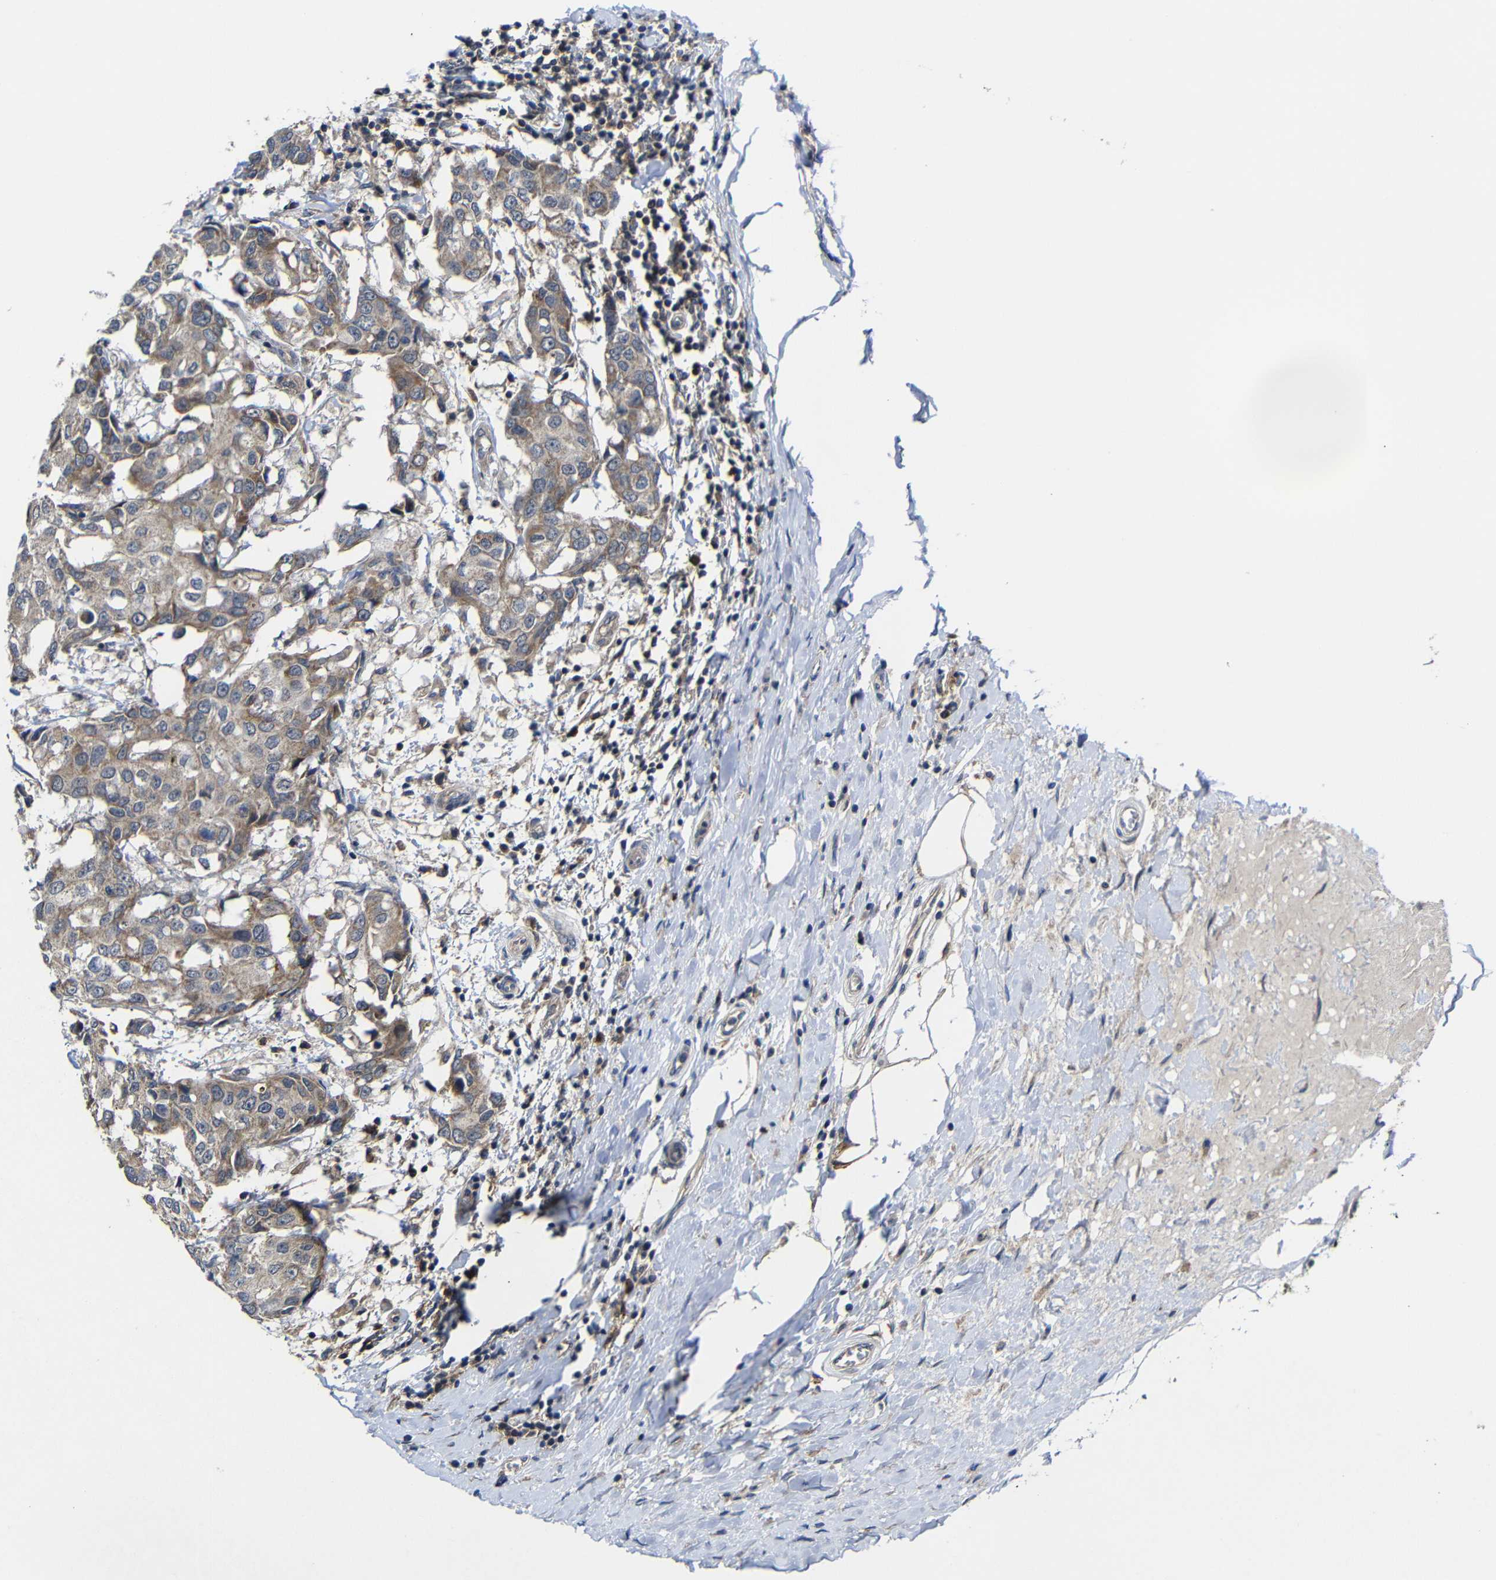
{"staining": {"intensity": "moderate", "quantity": ">75%", "location": "cytoplasmic/membranous"}, "tissue": "breast cancer", "cell_type": "Tumor cells", "image_type": "cancer", "snomed": [{"axis": "morphology", "description": "Duct carcinoma"}, {"axis": "topography", "description": "Breast"}], "caption": "Immunohistochemical staining of breast cancer reveals moderate cytoplasmic/membranous protein staining in approximately >75% of tumor cells.", "gene": "LPAR5", "patient": {"sex": "female", "age": 27}}